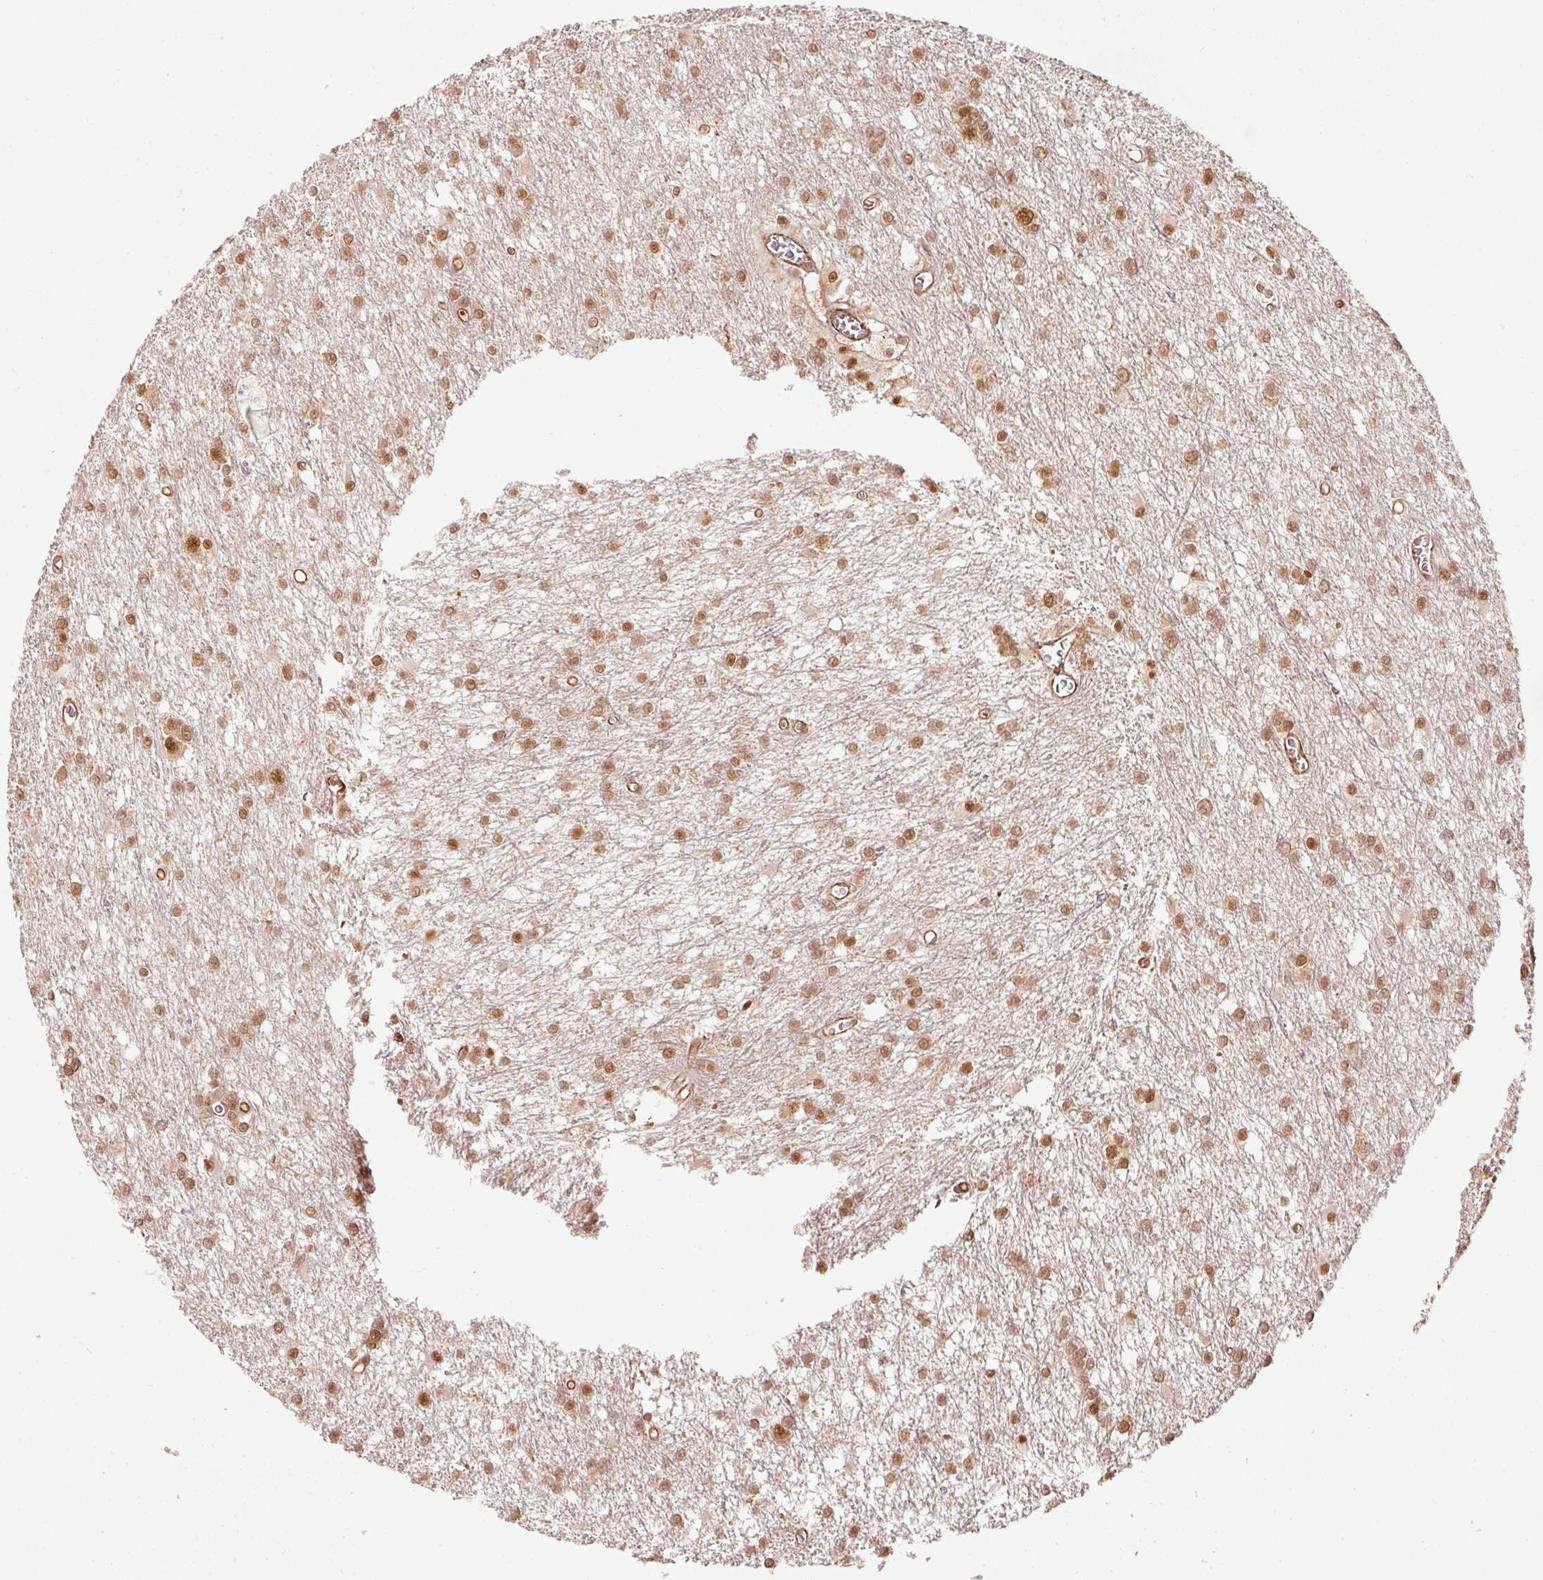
{"staining": {"intensity": "moderate", "quantity": ">75%", "location": "nuclear"}, "tissue": "glioma", "cell_type": "Tumor cells", "image_type": "cancer", "snomed": [{"axis": "morphology", "description": "Glioma, malignant, High grade"}, {"axis": "topography", "description": "Brain"}], "caption": "A medium amount of moderate nuclear expression is present in about >75% of tumor cells in glioma tissue. (Stains: DAB in brown, nuclei in blue, Microscopy: brightfield microscopy at high magnification).", "gene": "PSMD1", "patient": {"sex": "male", "age": 48}}